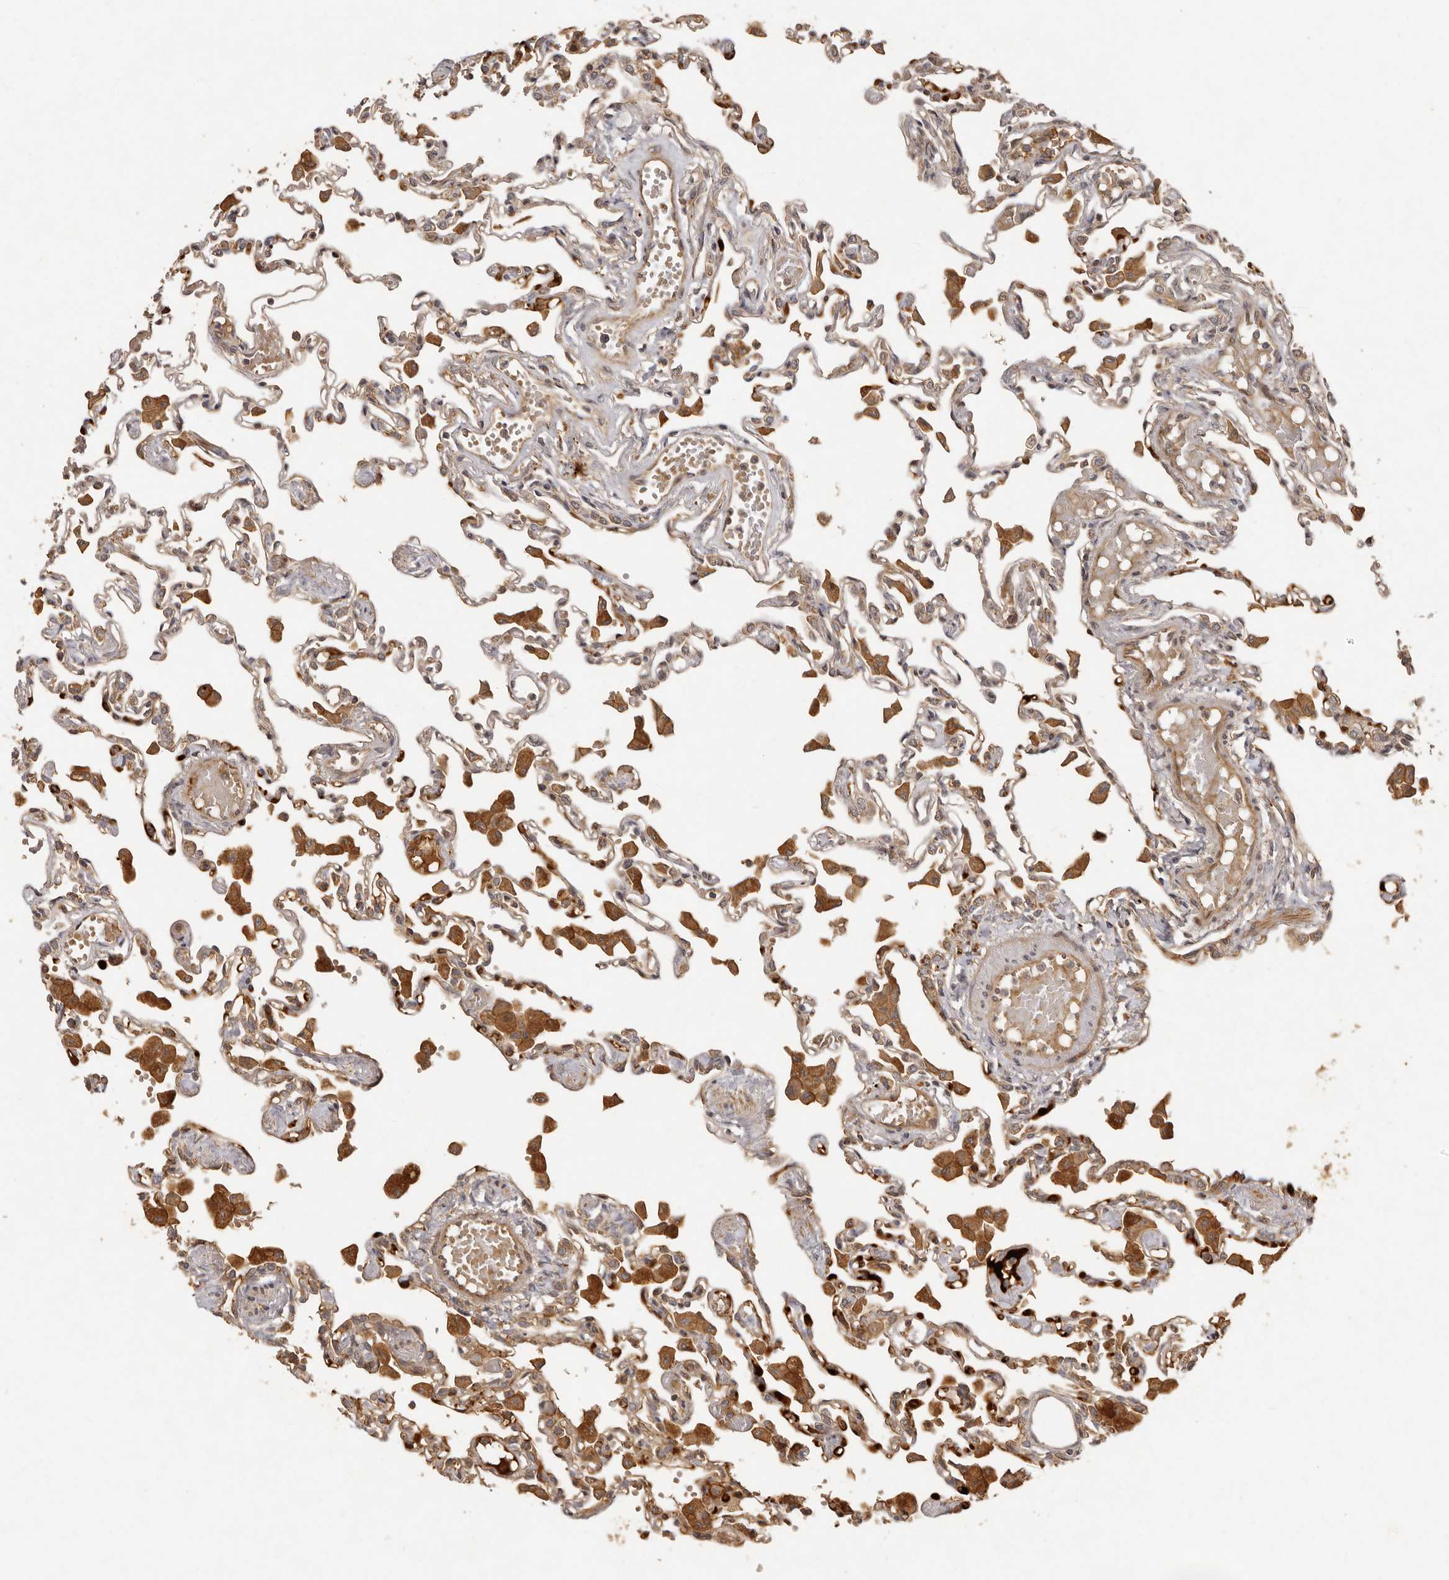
{"staining": {"intensity": "moderate", "quantity": "25%-75%", "location": "cytoplasmic/membranous"}, "tissue": "lung", "cell_type": "Alveolar cells", "image_type": "normal", "snomed": [{"axis": "morphology", "description": "Normal tissue, NOS"}, {"axis": "topography", "description": "Bronchus"}, {"axis": "topography", "description": "Lung"}], "caption": "Alveolar cells exhibit medium levels of moderate cytoplasmic/membranous positivity in about 25%-75% of cells in normal human lung. The protein is stained brown, and the nuclei are stained in blue (DAB IHC with brightfield microscopy, high magnification).", "gene": "SEMA3A", "patient": {"sex": "female", "age": 49}}